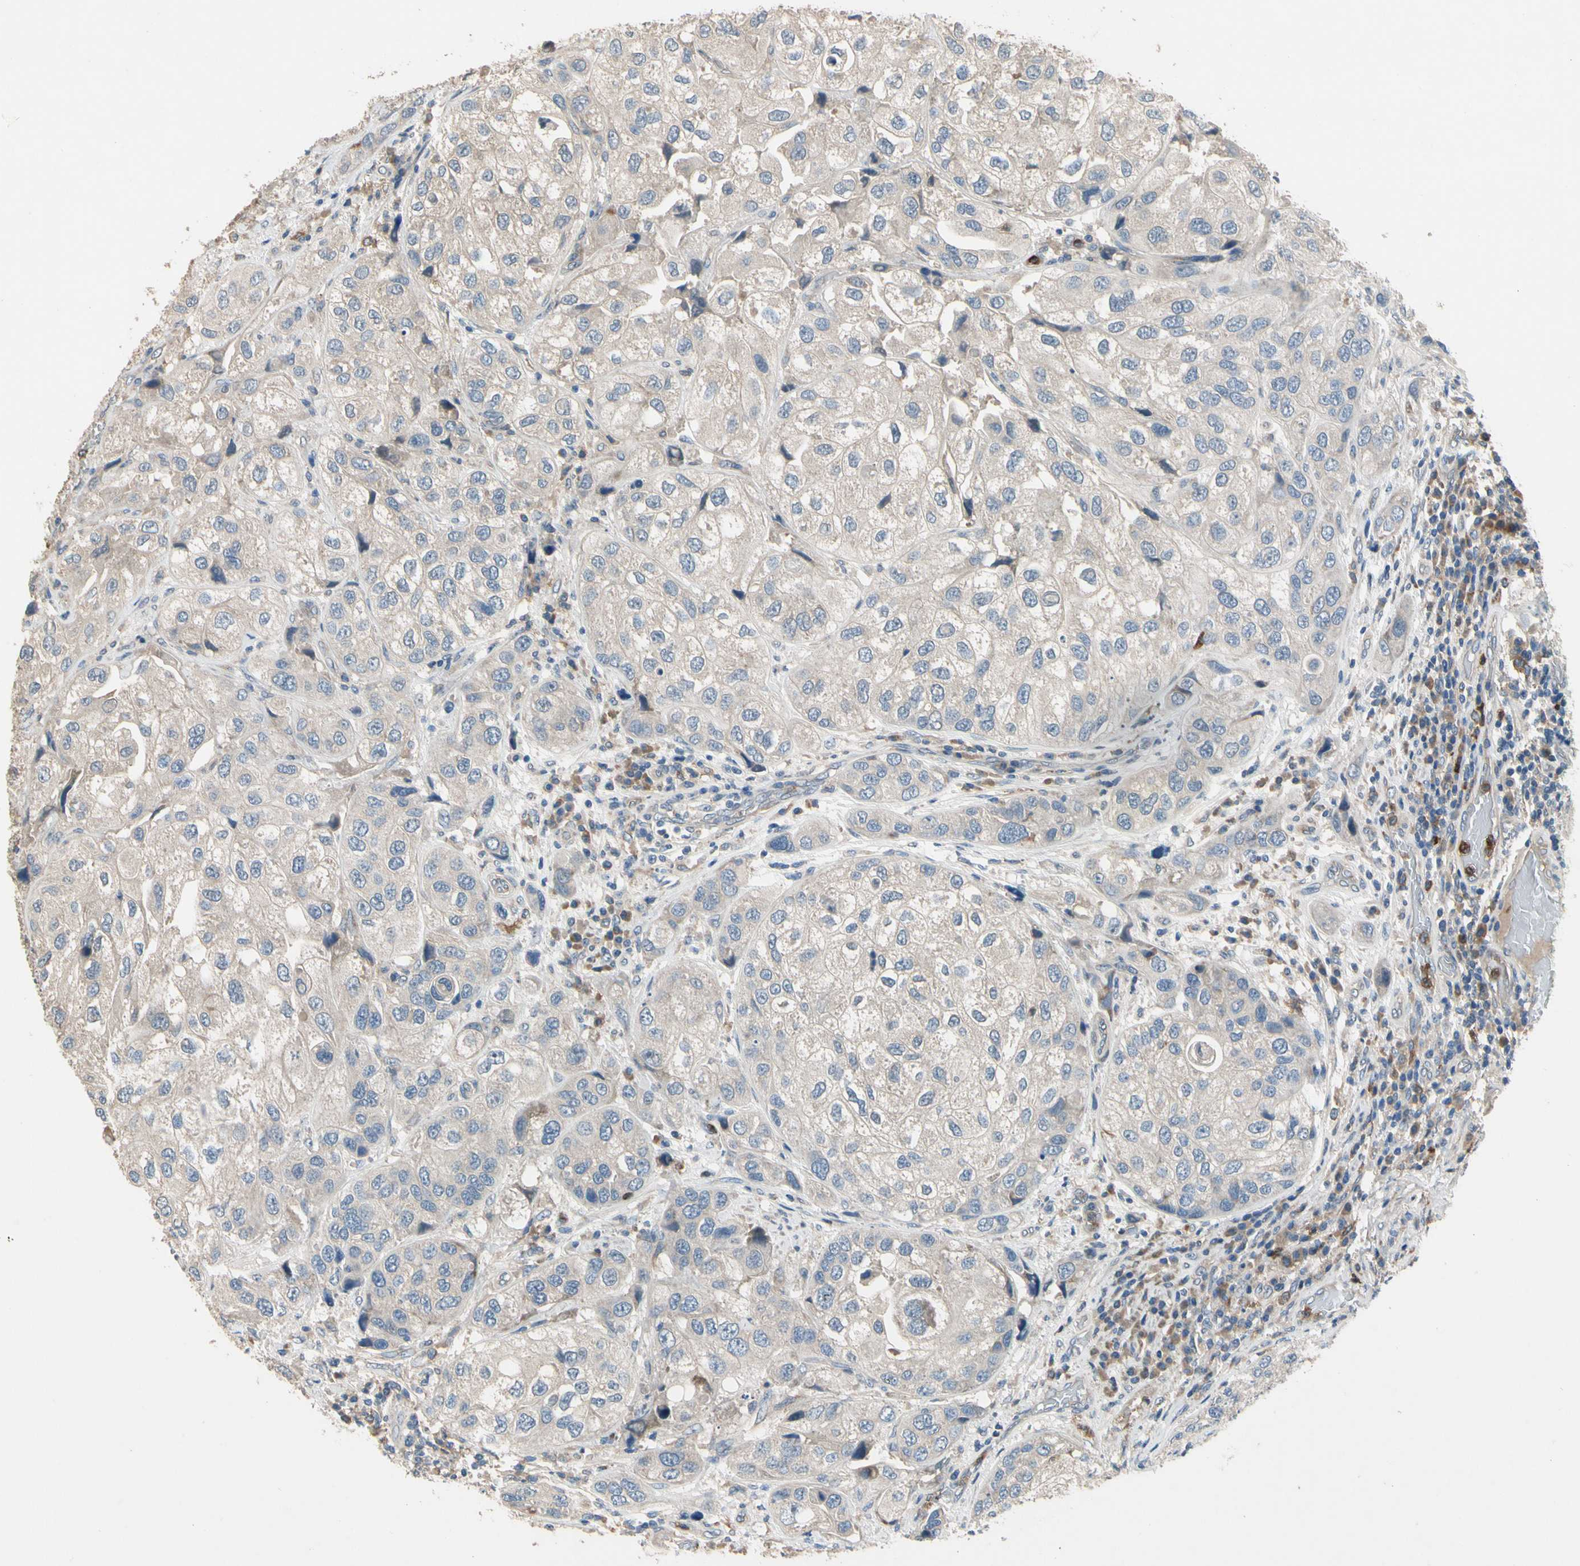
{"staining": {"intensity": "negative", "quantity": "none", "location": "none"}, "tissue": "urothelial cancer", "cell_type": "Tumor cells", "image_type": "cancer", "snomed": [{"axis": "morphology", "description": "Urothelial carcinoma, High grade"}, {"axis": "topography", "description": "Urinary bladder"}], "caption": "An immunohistochemistry photomicrograph of high-grade urothelial carcinoma is shown. There is no staining in tumor cells of high-grade urothelial carcinoma. (Stains: DAB (3,3'-diaminobenzidine) immunohistochemistry (IHC) with hematoxylin counter stain, Microscopy: brightfield microscopy at high magnification).", "gene": "SIGLEC5", "patient": {"sex": "female", "age": 64}}